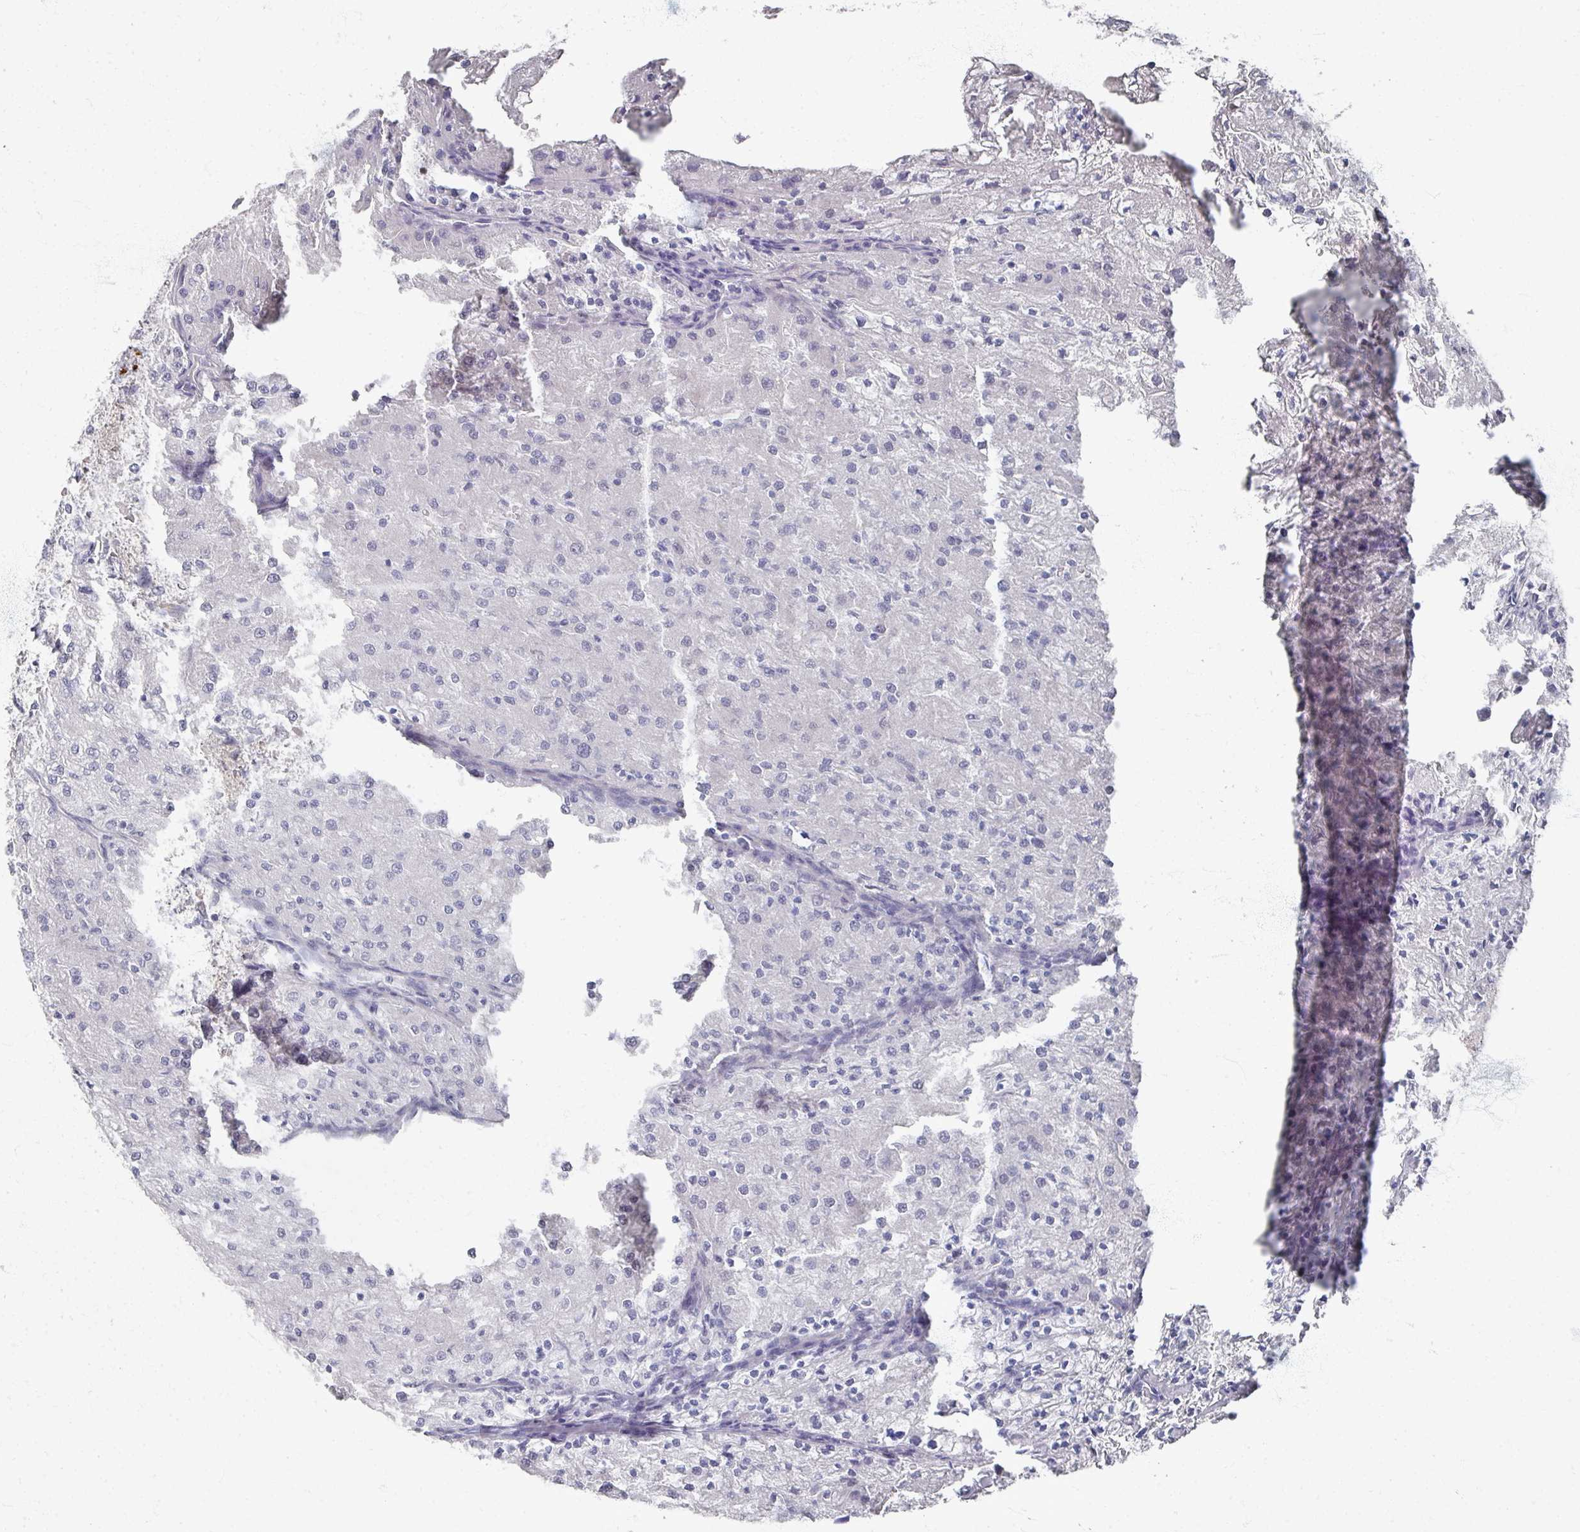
{"staining": {"intensity": "negative", "quantity": "none", "location": "none"}, "tissue": "renal cancer", "cell_type": "Tumor cells", "image_type": "cancer", "snomed": [{"axis": "morphology", "description": "Adenocarcinoma, NOS"}, {"axis": "topography", "description": "Kidney"}], "caption": "Tumor cells show no significant staining in renal cancer.", "gene": "TTYH3", "patient": {"sex": "female", "age": 74}}